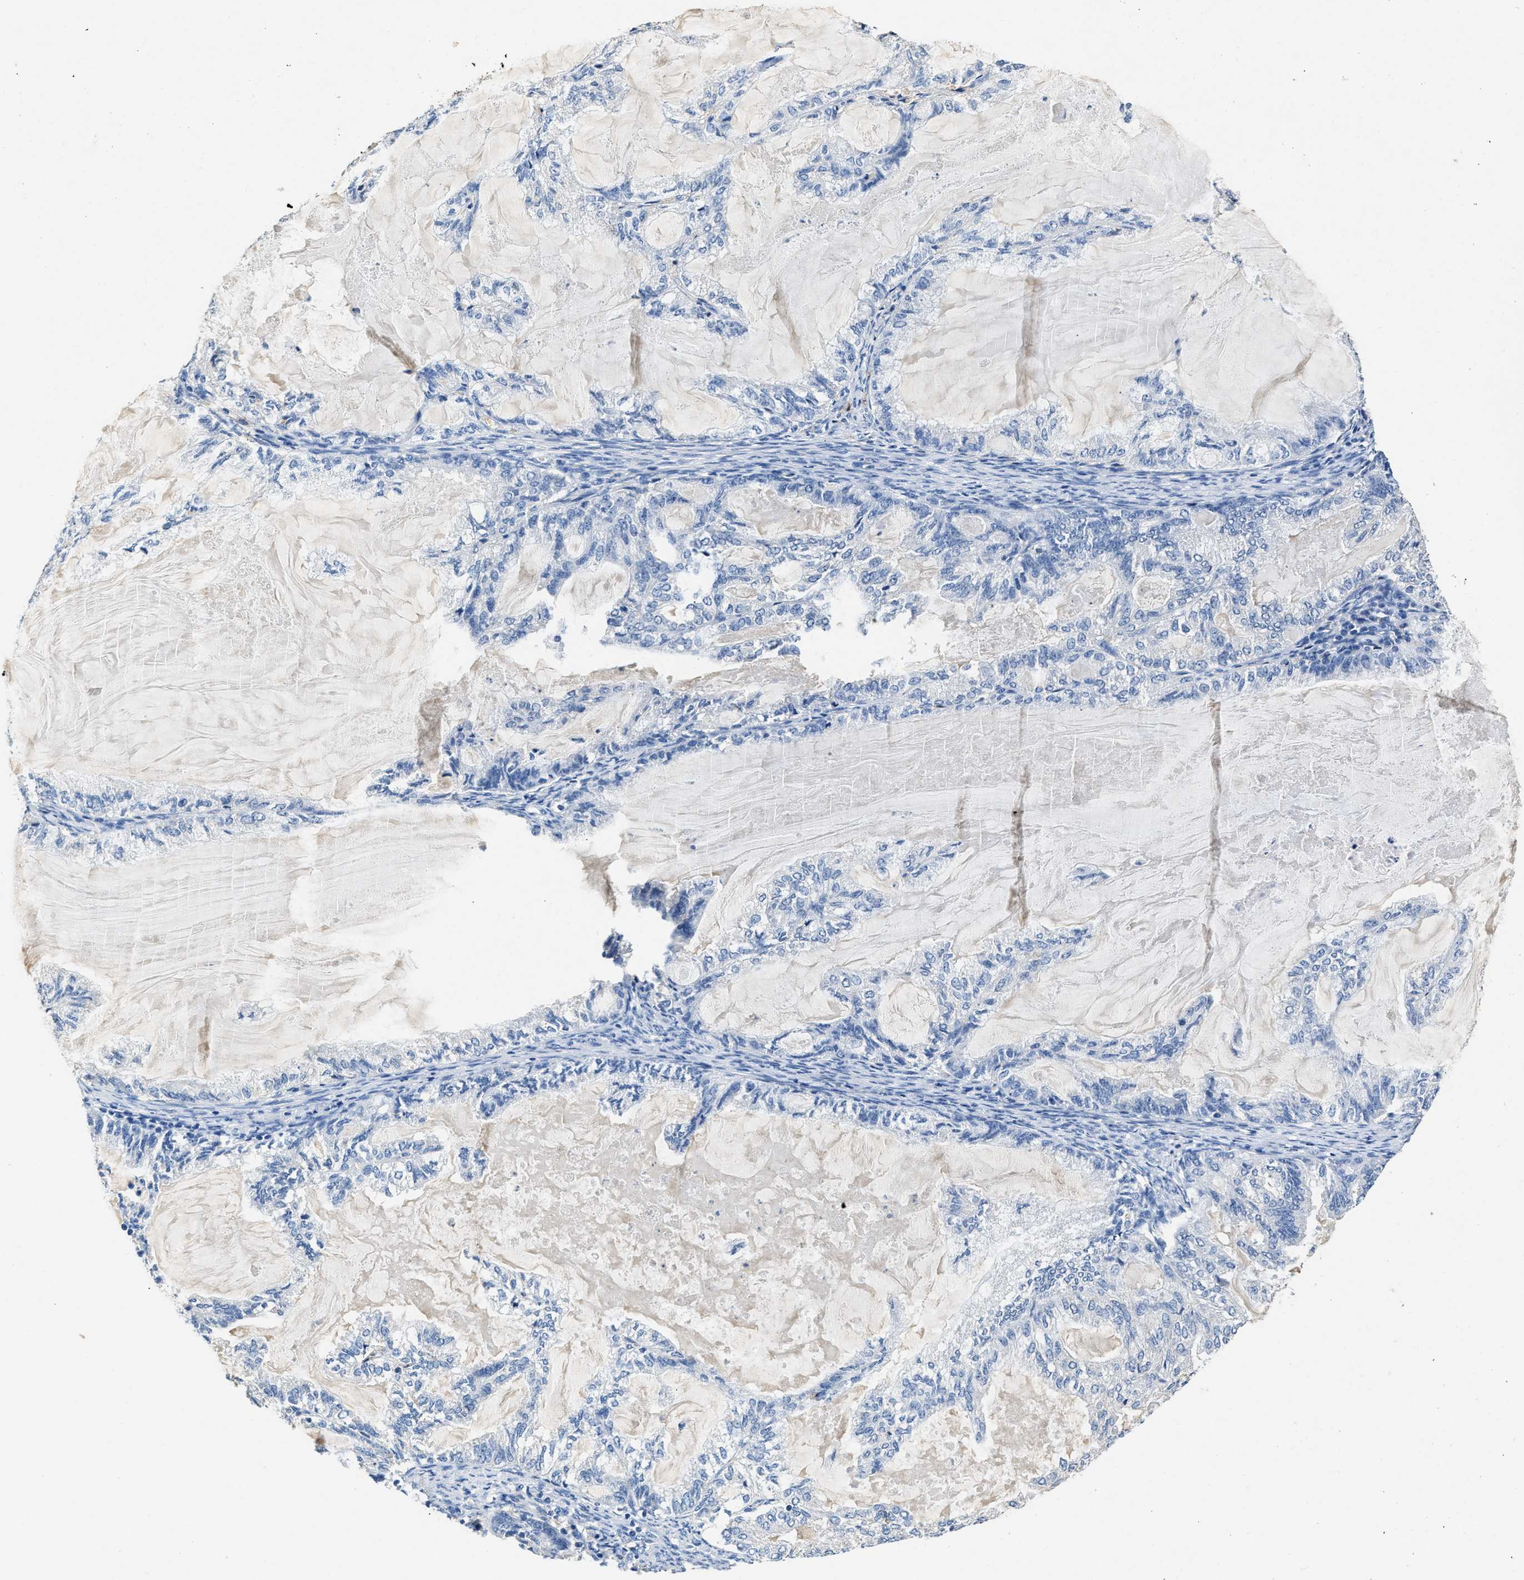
{"staining": {"intensity": "negative", "quantity": "none", "location": "none"}, "tissue": "endometrial cancer", "cell_type": "Tumor cells", "image_type": "cancer", "snomed": [{"axis": "morphology", "description": "Adenocarcinoma, NOS"}, {"axis": "topography", "description": "Endometrium"}], "caption": "Tumor cells show no significant staining in endometrial cancer (adenocarcinoma).", "gene": "SLCO2B1", "patient": {"sex": "female", "age": 86}}